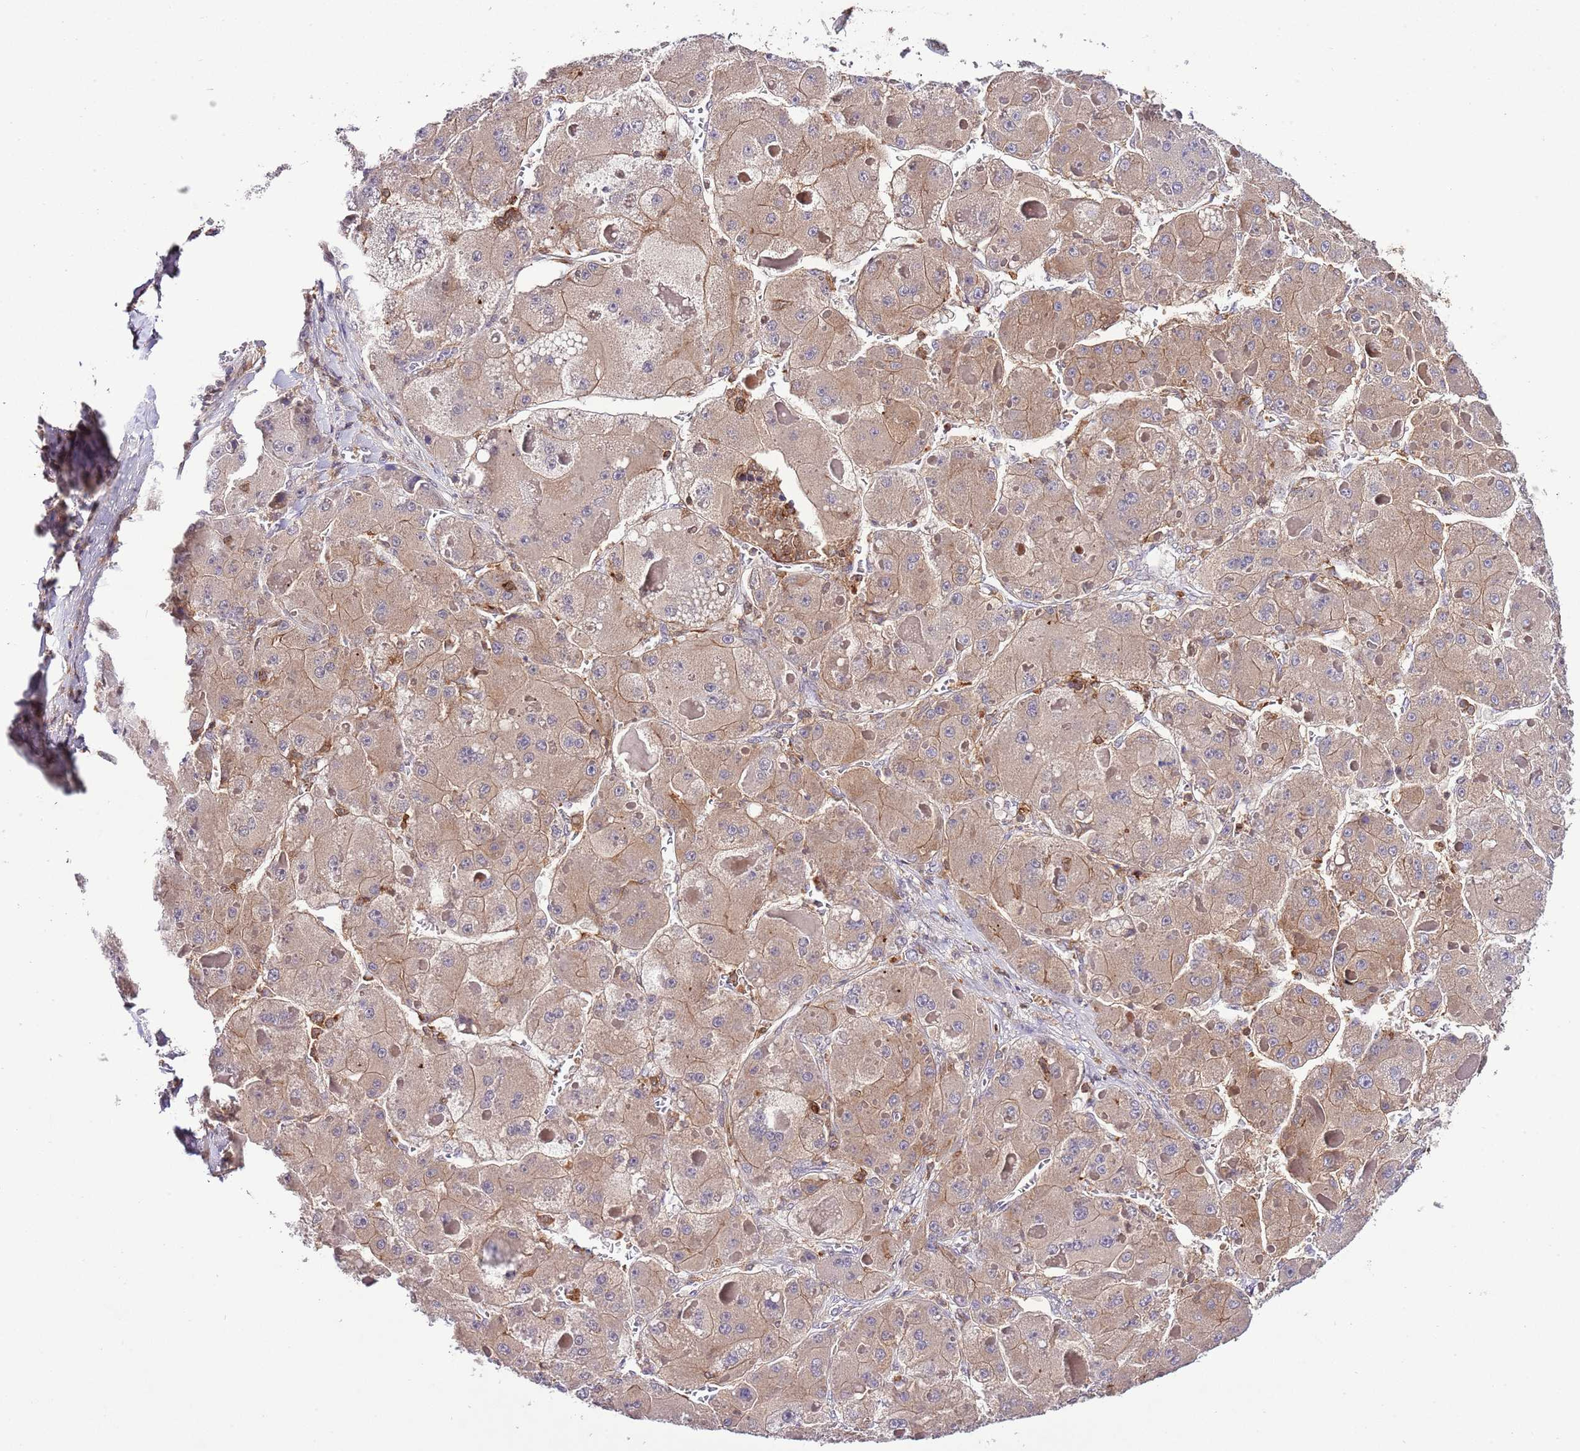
{"staining": {"intensity": "weak", "quantity": ">75%", "location": "cytoplasmic/membranous"}, "tissue": "liver cancer", "cell_type": "Tumor cells", "image_type": "cancer", "snomed": [{"axis": "morphology", "description": "Carcinoma, Hepatocellular, NOS"}, {"axis": "topography", "description": "Liver"}], "caption": "The histopathology image demonstrates staining of liver cancer, revealing weak cytoplasmic/membranous protein expression (brown color) within tumor cells. The protein of interest is shown in brown color, while the nuclei are stained blue.", "gene": "EFHD1", "patient": {"sex": "female", "age": 73}}